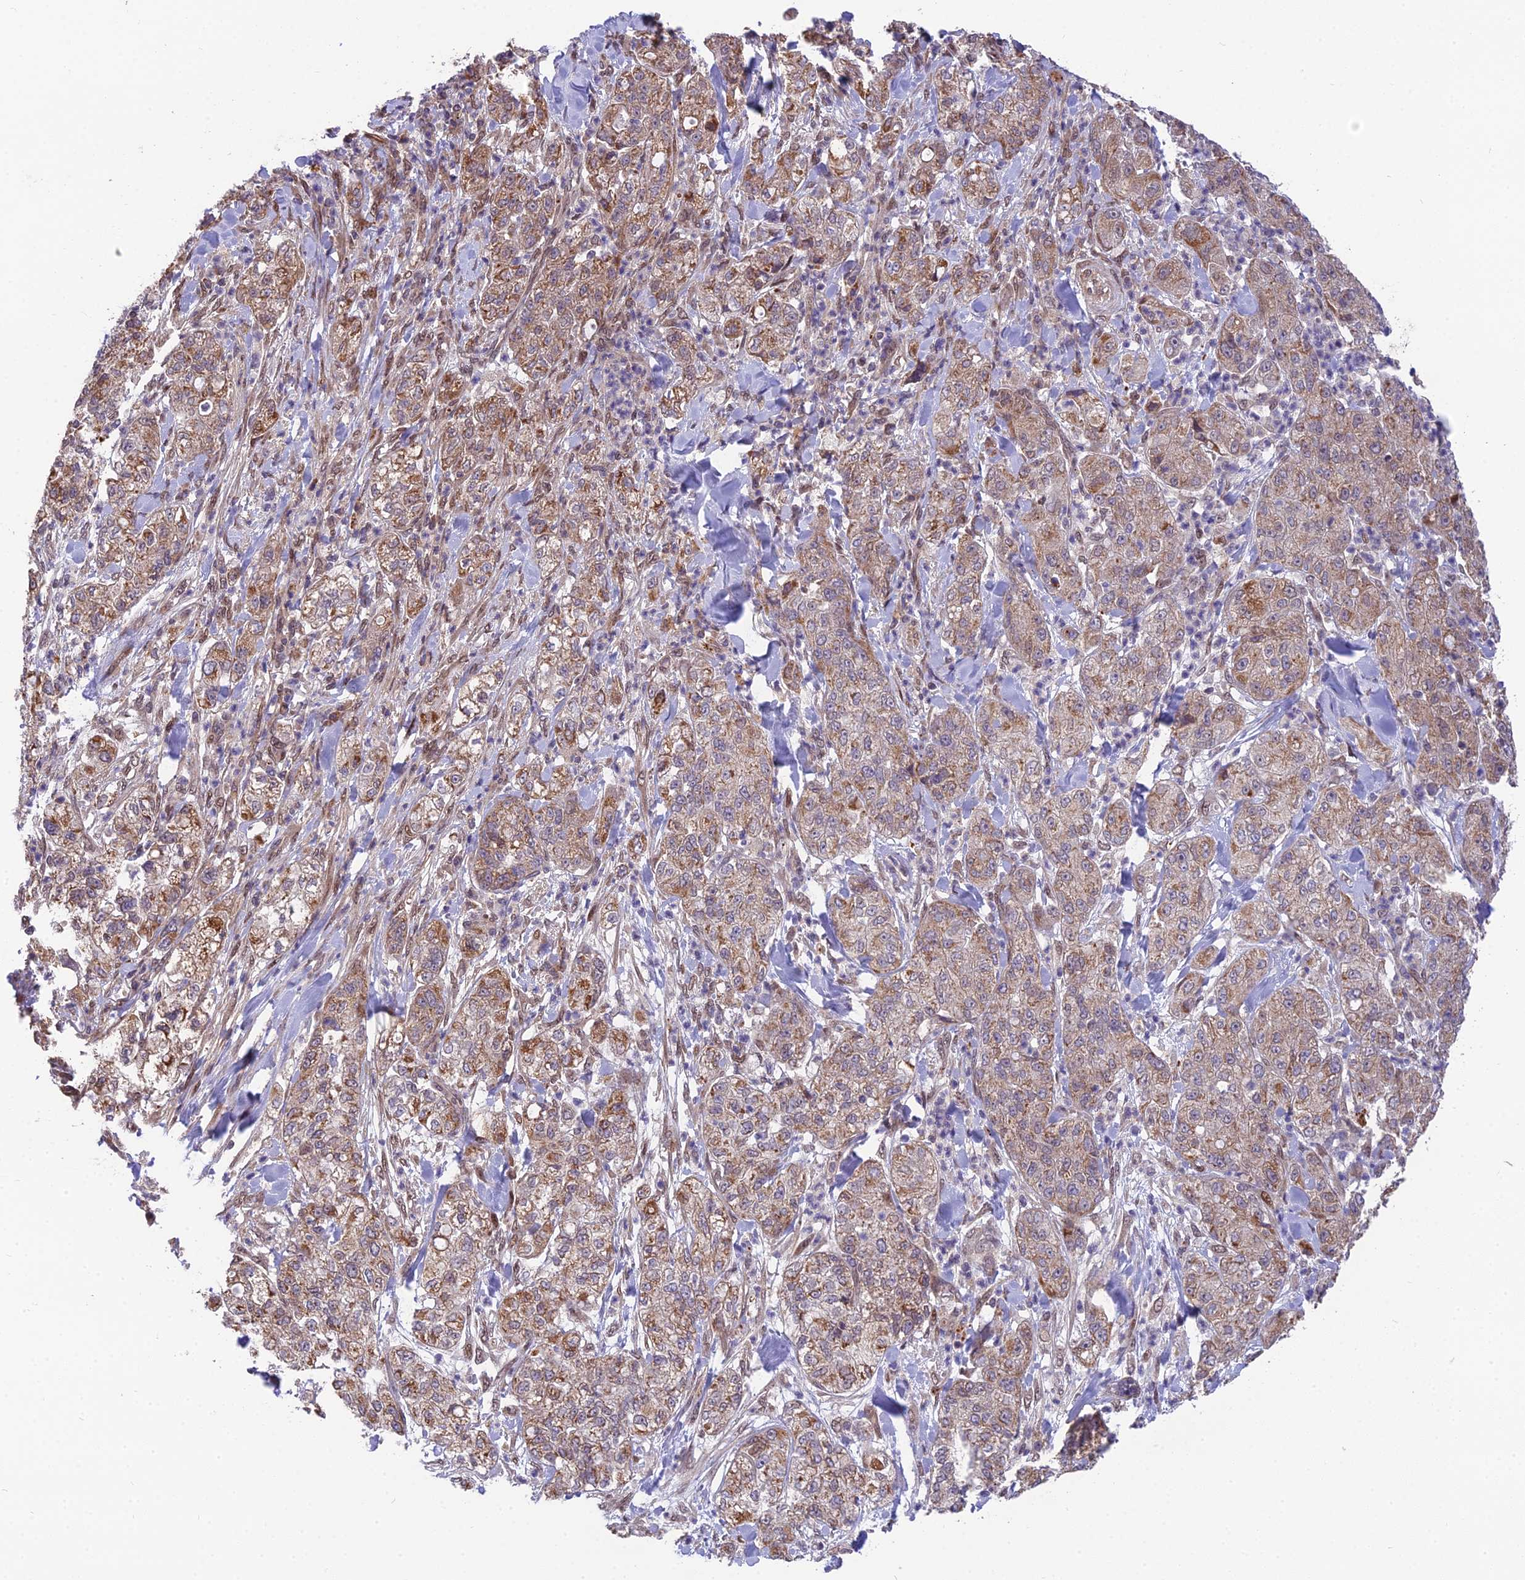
{"staining": {"intensity": "moderate", "quantity": ">75%", "location": "cytoplasmic/membranous"}, "tissue": "pancreatic cancer", "cell_type": "Tumor cells", "image_type": "cancer", "snomed": [{"axis": "morphology", "description": "Adenocarcinoma, NOS"}, {"axis": "topography", "description": "Pancreas"}], "caption": "Protein analysis of pancreatic adenocarcinoma tissue exhibits moderate cytoplasmic/membranous expression in approximately >75% of tumor cells. (Stains: DAB (3,3'-diaminobenzidine) in brown, nuclei in blue, Microscopy: brightfield microscopy at high magnification).", "gene": "CYP2R1", "patient": {"sex": "female", "age": 78}}